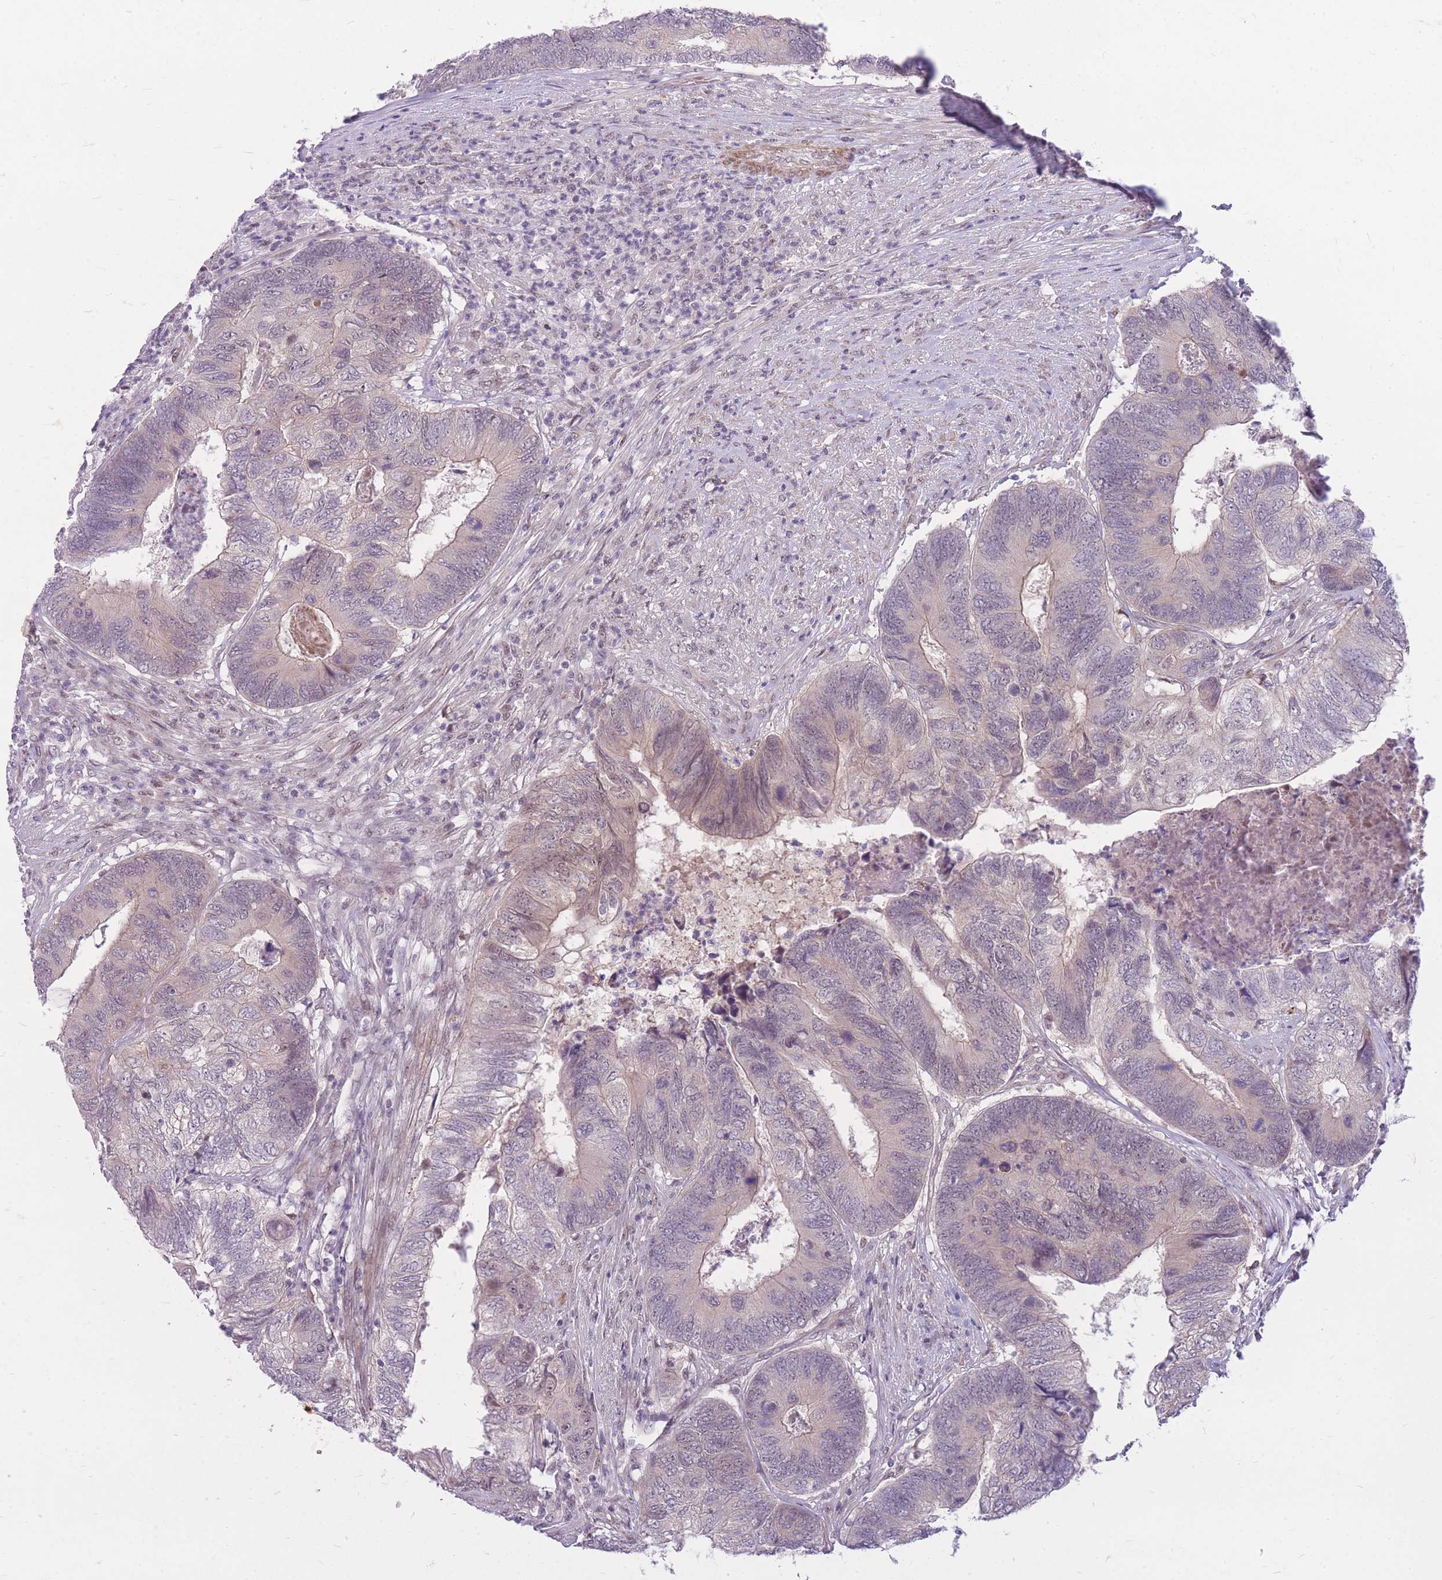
{"staining": {"intensity": "weak", "quantity": "<25%", "location": "cytoplasmic/membranous,nuclear"}, "tissue": "colorectal cancer", "cell_type": "Tumor cells", "image_type": "cancer", "snomed": [{"axis": "morphology", "description": "Adenocarcinoma, NOS"}, {"axis": "topography", "description": "Colon"}], "caption": "Colorectal cancer was stained to show a protein in brown. There is no significant expression in tumor cells. Nuclei are stained in blue.", "gene": "ERCC2", "patient": {"sex": "female", "age": 67}}